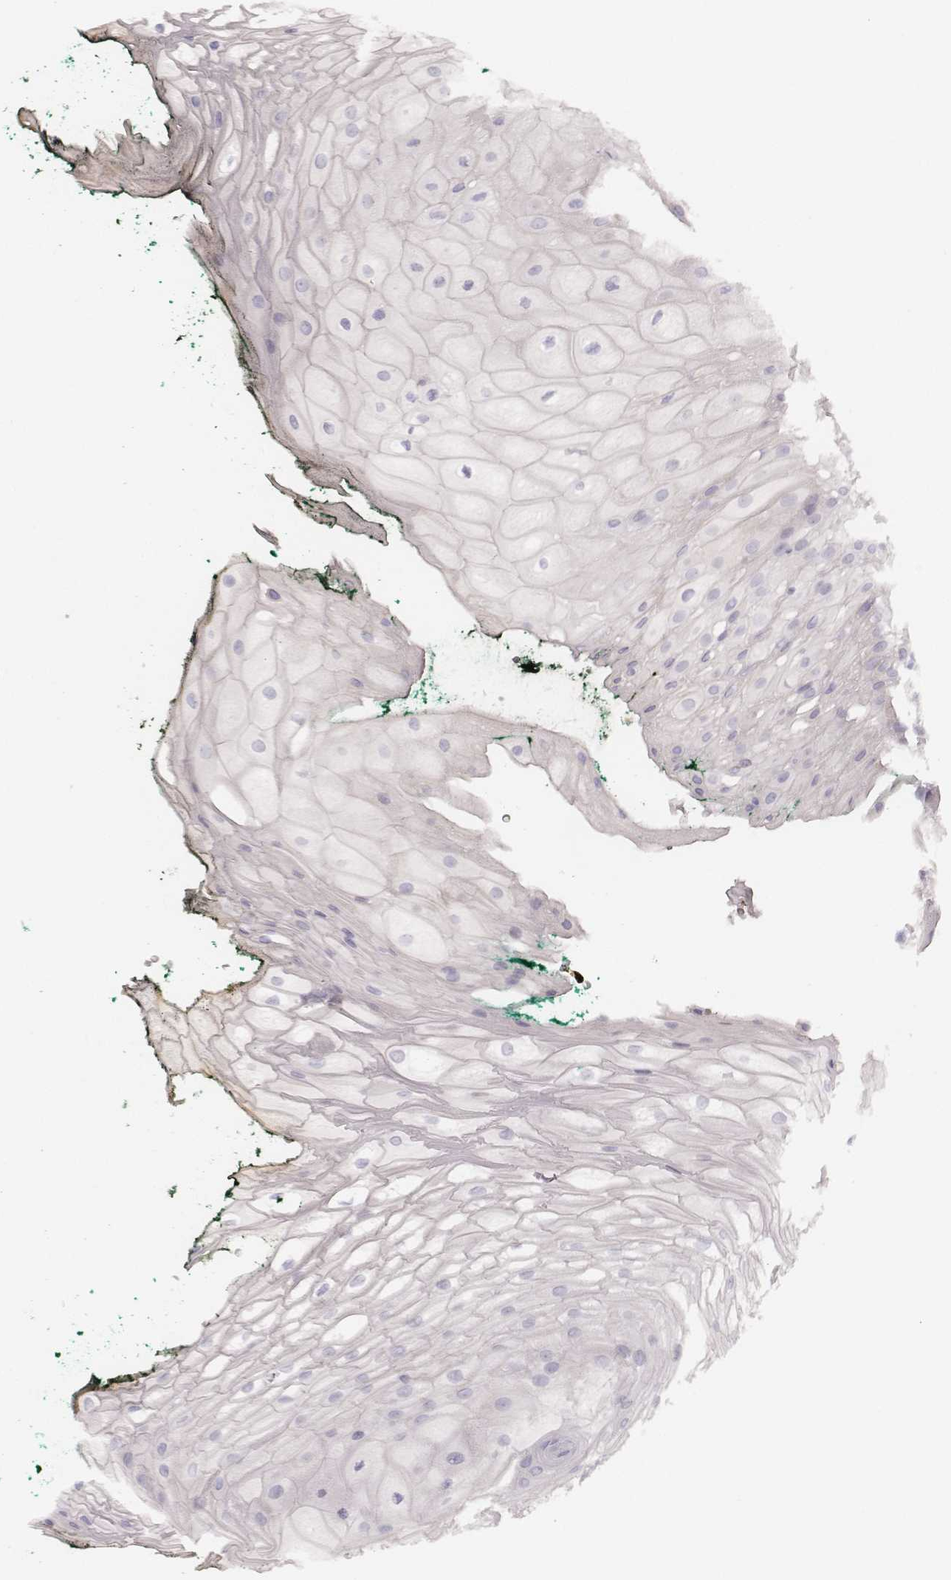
{"staining": {"intensity": "negative", "quantity": "none", "location": "none"}, "tissue": "oral mucosa", "cell_type": "Squamous epithelial cells", "image_type": "normal", "snomed": [{"axis": "morphology", "description": "Normal tissue, NOS"}, {"axis": "topography", "description": "Oral tissue"}, {"axis": "topography", "description": "Head-Neck"}], "caption": "The micrograph demonstrates no significant staining in squamous epithelial cells of oral mucosa.", "gene": "KRT82", "patient": {"sex": "female", "age": 68}}